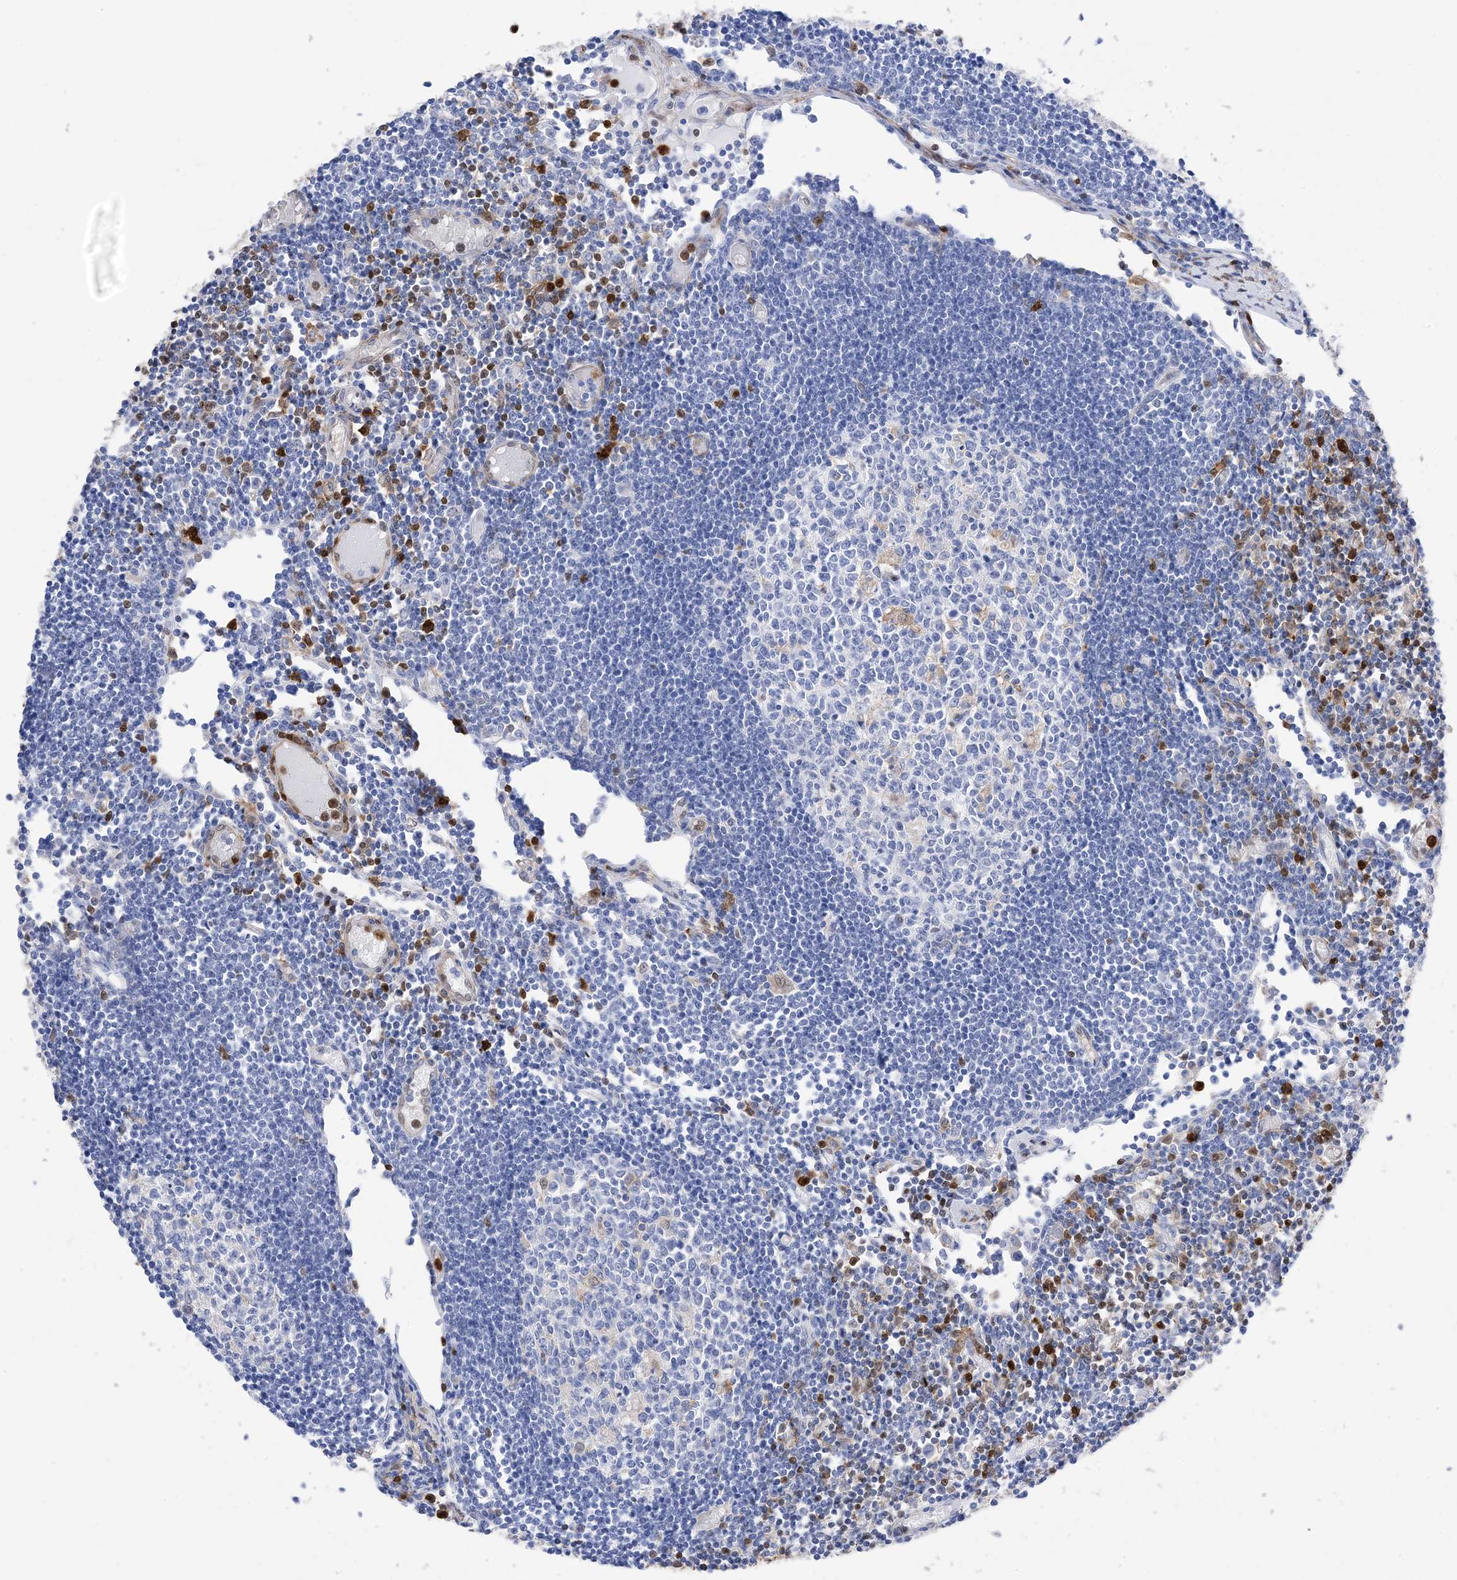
{"staining": {"intensity": "negative", "quantity": "none", "location": "none"}, "tissue": "lymph node", "cell_type": "Germinal center cells", "image_type": "normal", "snomed": [{"axis": "morphology", "description": "Normal tissue, NOS"}, {"axis": "topography", "description": "Lymph node"}], "caption": "Normal lymph node was stained to show a protein in brown. There is no significant staining in germinal center cells. Brightfield microscopy of immunohistochemistry (IHC) stained with DAB (3,3'-diaminobenzidine) (brown) and hematoxylin (blue), captured at high magnification.", "gene": "ANXA1", "patient": {"sex": "female", "age": 11}}